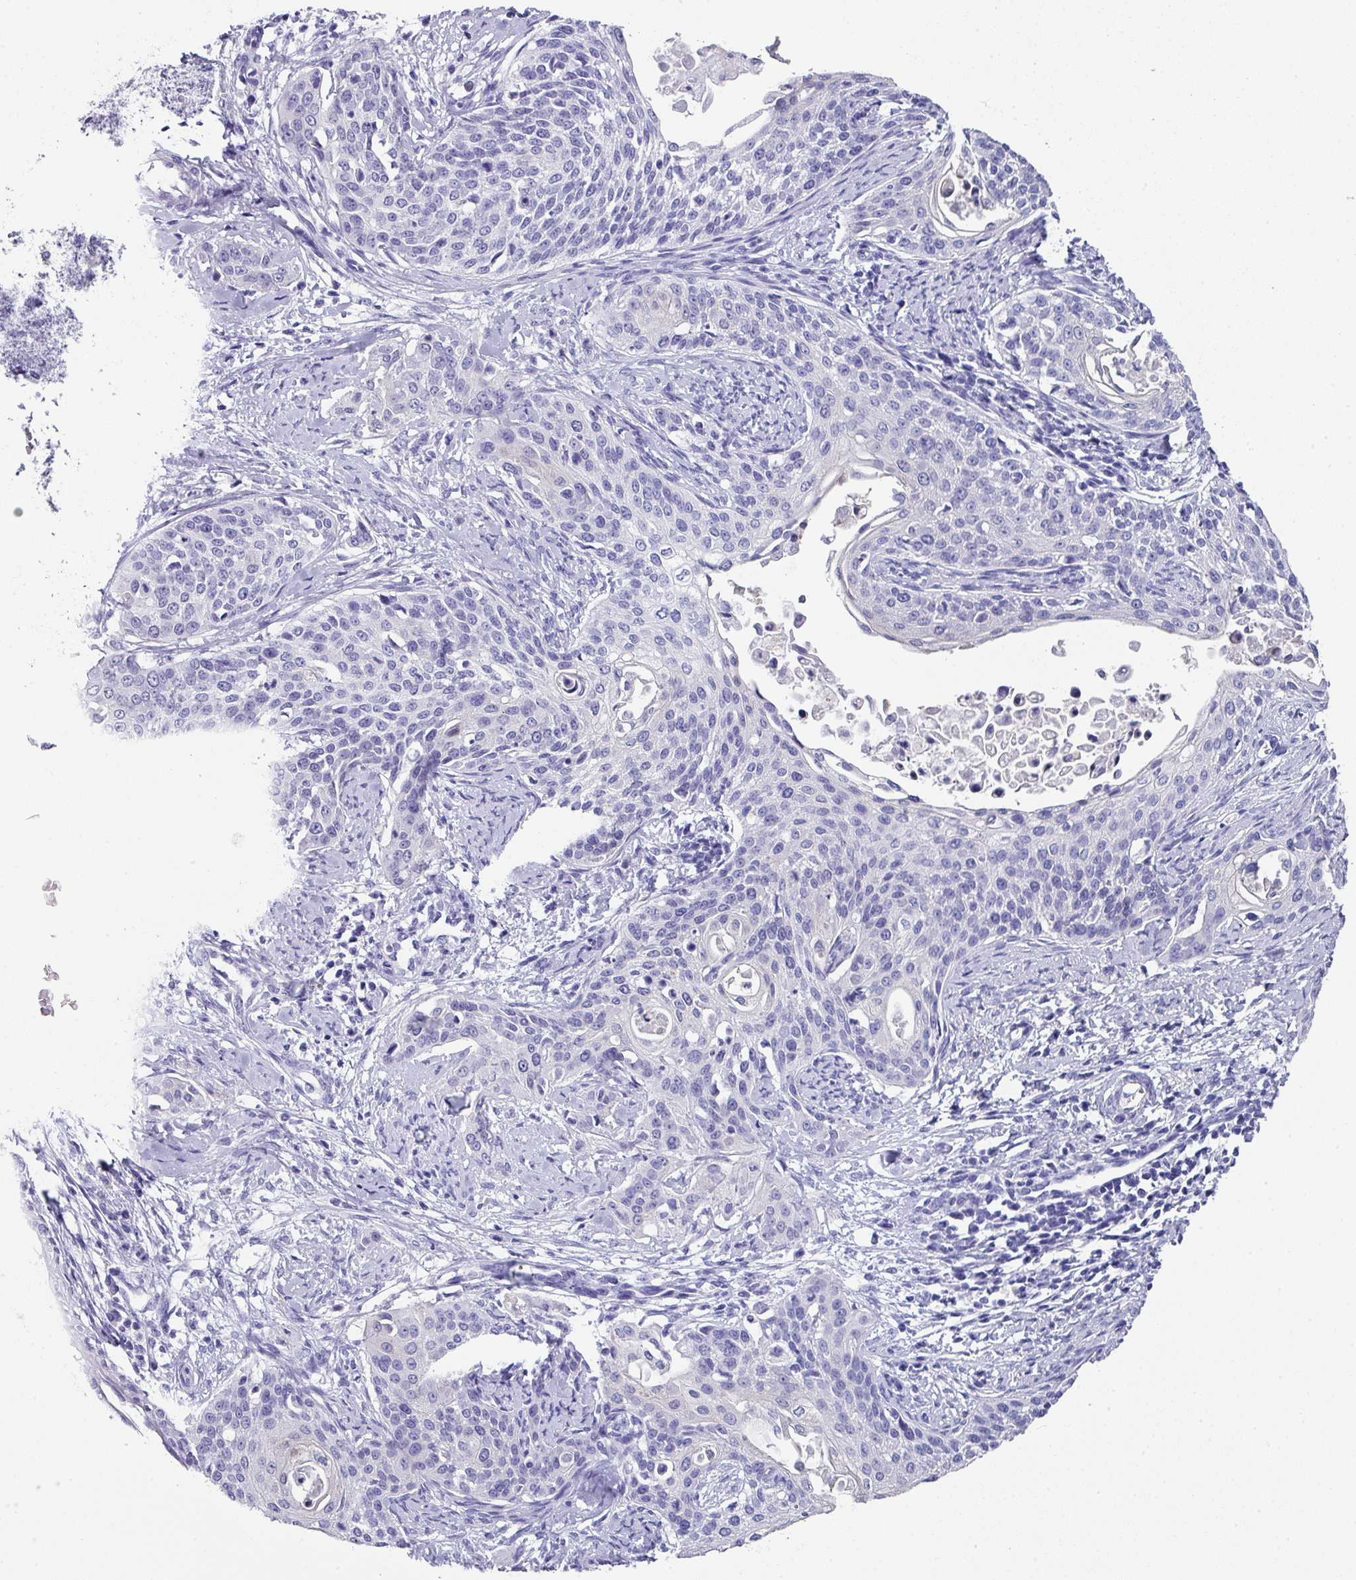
{"staining": {"intensity": "negative", "quantity": "none", "location": "none"}, "tissue": "cervical cancer", "cell_type": "Tumor cells", "image_type": "cancer", "snomed": [{"axis": "morphology", "description": "Squamous cell carcinoma, NOS"}, {"axis": "topography", "description": "Cervix"}], "caption": "IHC micrograph of human squamous cell carcinoma (cervical) stained for a protein (brown), which displays no expression in tumor cells.", "gene": "PEX10", "patient": {"sex": "female", "age": 44}}